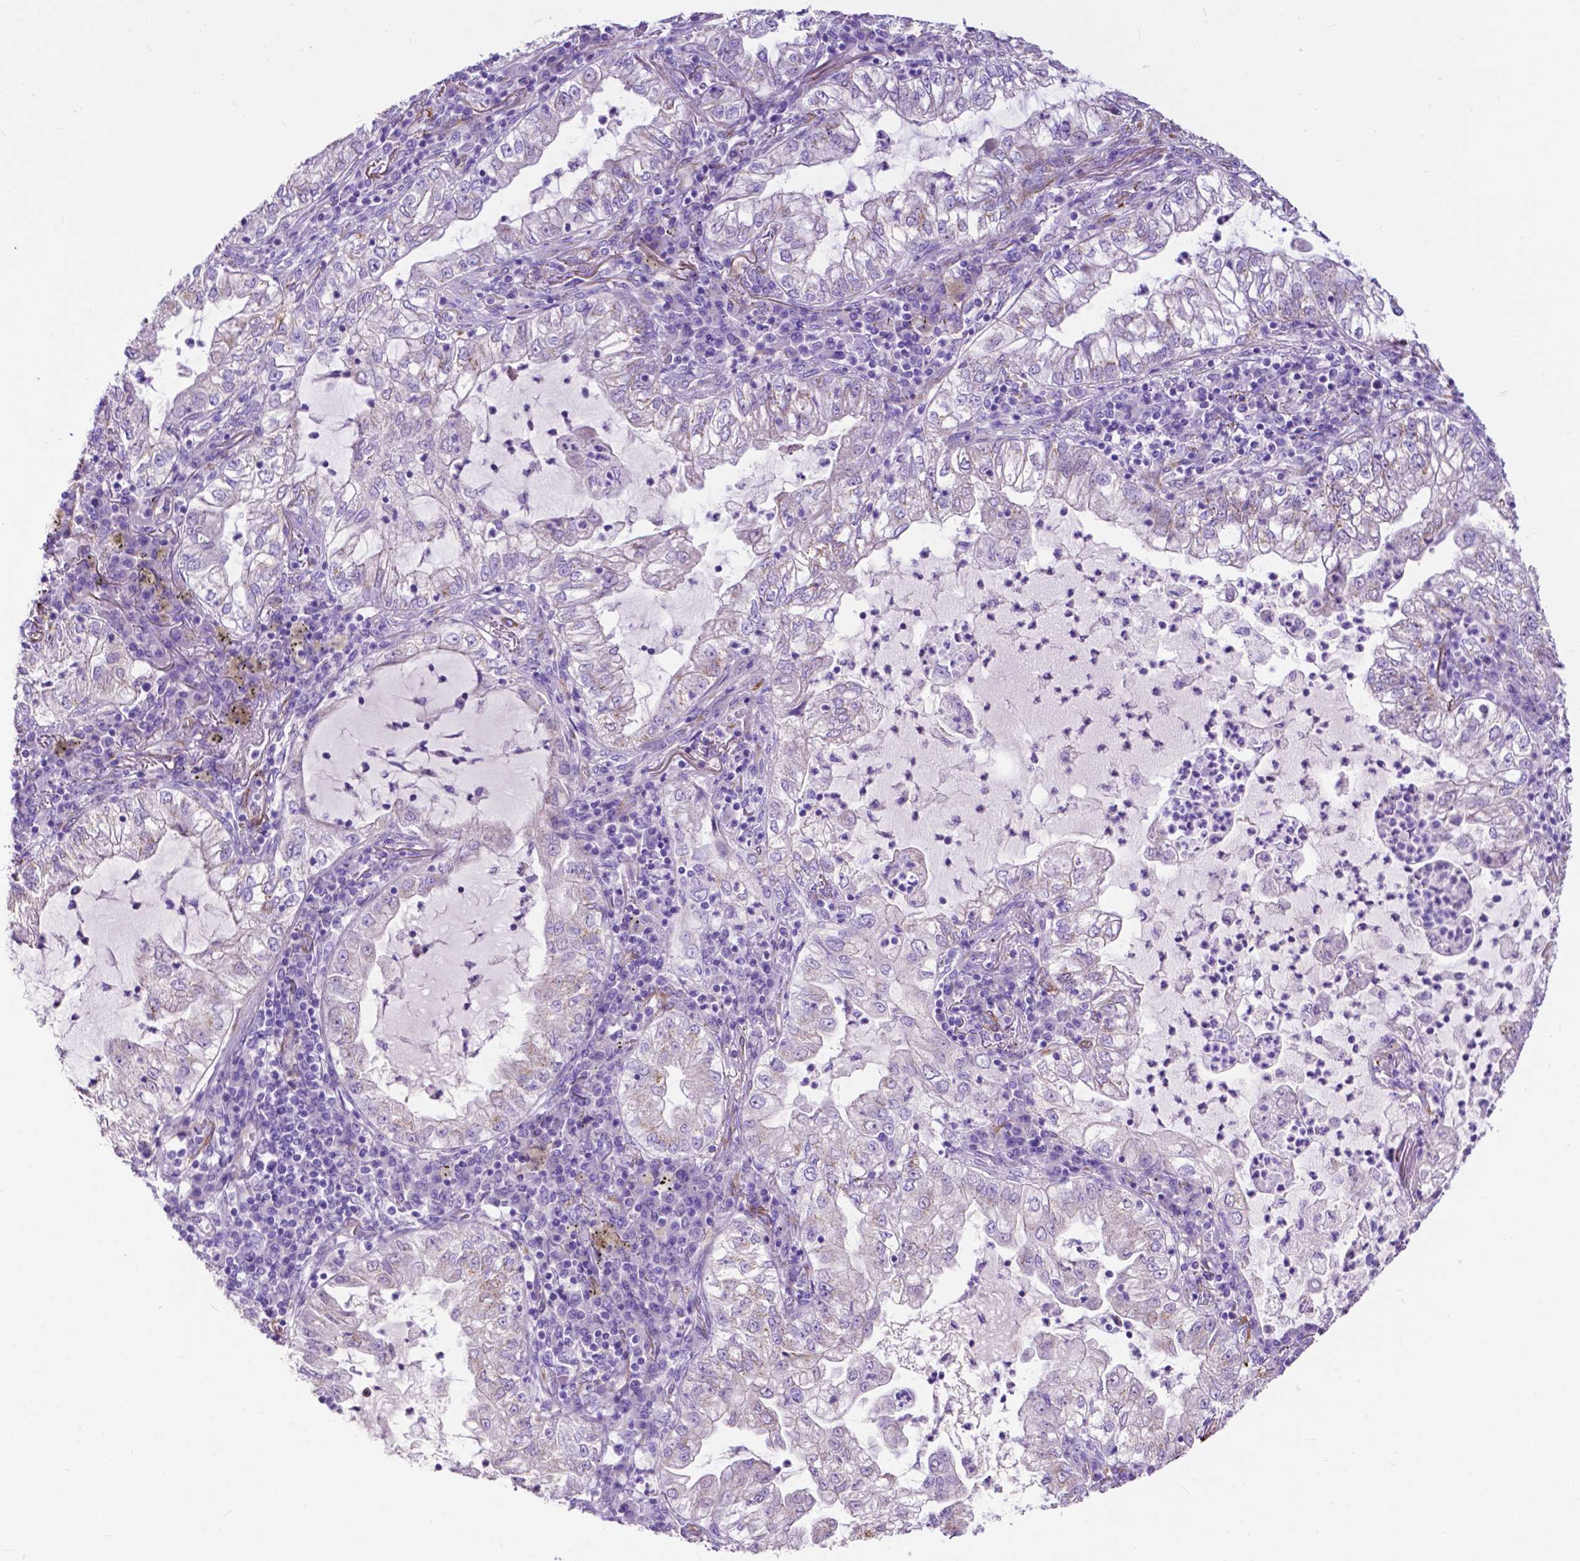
{"staining": {"intensity": "negative", "quantity": "none", "location": "none"}, "tissue": "lung cancer", "cell_type": "Tumor cells", "image_type": "cancer", "snomed": [{"axis": "morphology", "description": "Adenocarcinoma, NOS"}, {"axis": "topography", "description": "Lung"}], "caption": "This is a micrograph of immunohistochemistry (IHC) staining of adenocarcinoma (lung), which shows no expression in tumor cells.", "gene": "PCDHA12", "patient": {"sex": "female", "age": 73}}